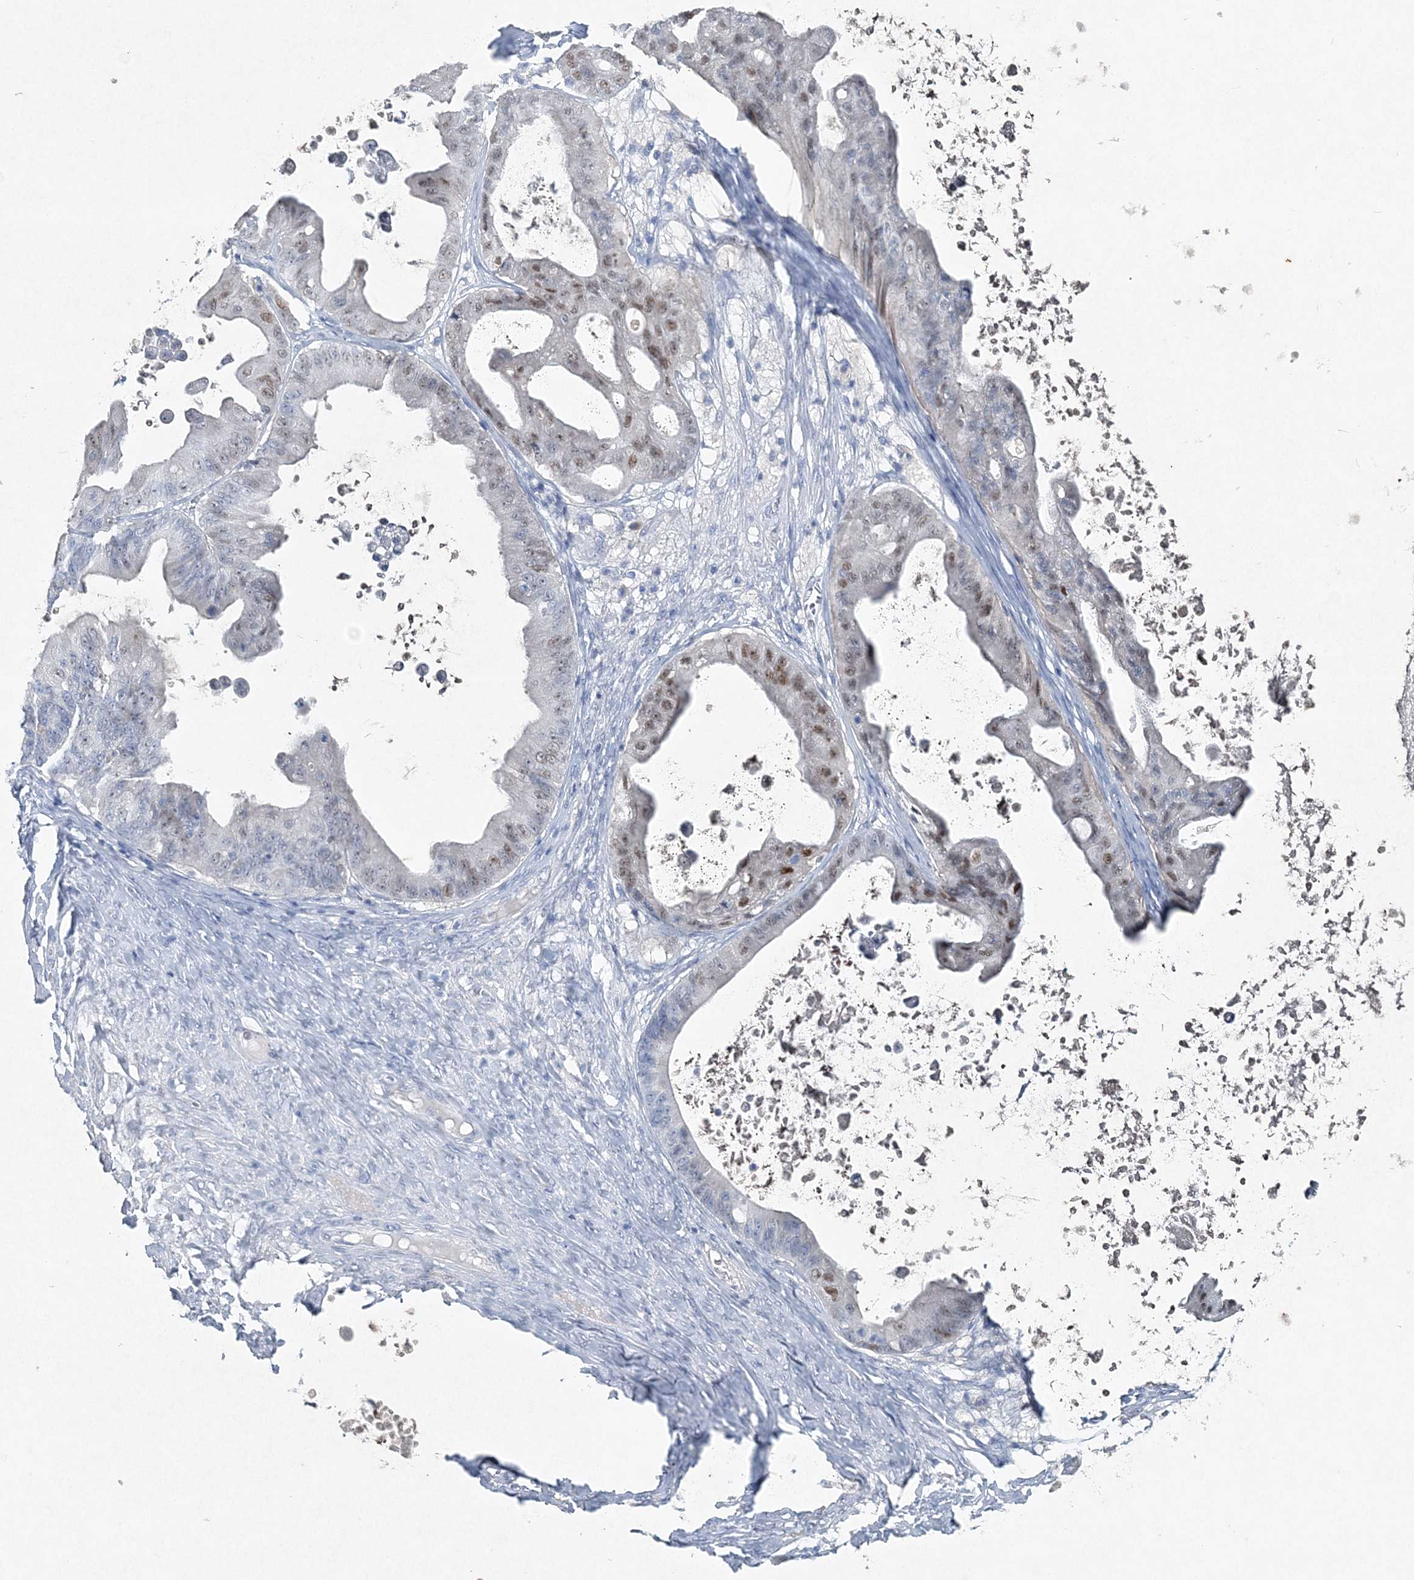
{"staining": {"intensity": "moderate", "quantity": "<25%", "location": "nuclear"}, "tissue": "ovarian cancer", "cell_type": "Tumor cells", "image_type": "cancer", "snomed": [{"axis": "morphology", "description": "Cystadenocarcinoma, mucinous, NOS"}, {"axis": "topography", "description": "Ovary"}], "caption": "Ovarian mucinous cystadenocarcinoma stained with DAB immunohistochemistry shows low levels of moderate nuclear staining in about <25% of tumor cells.", "gene": "GCKR", "patient": {"sex": "female", "age": 37}}